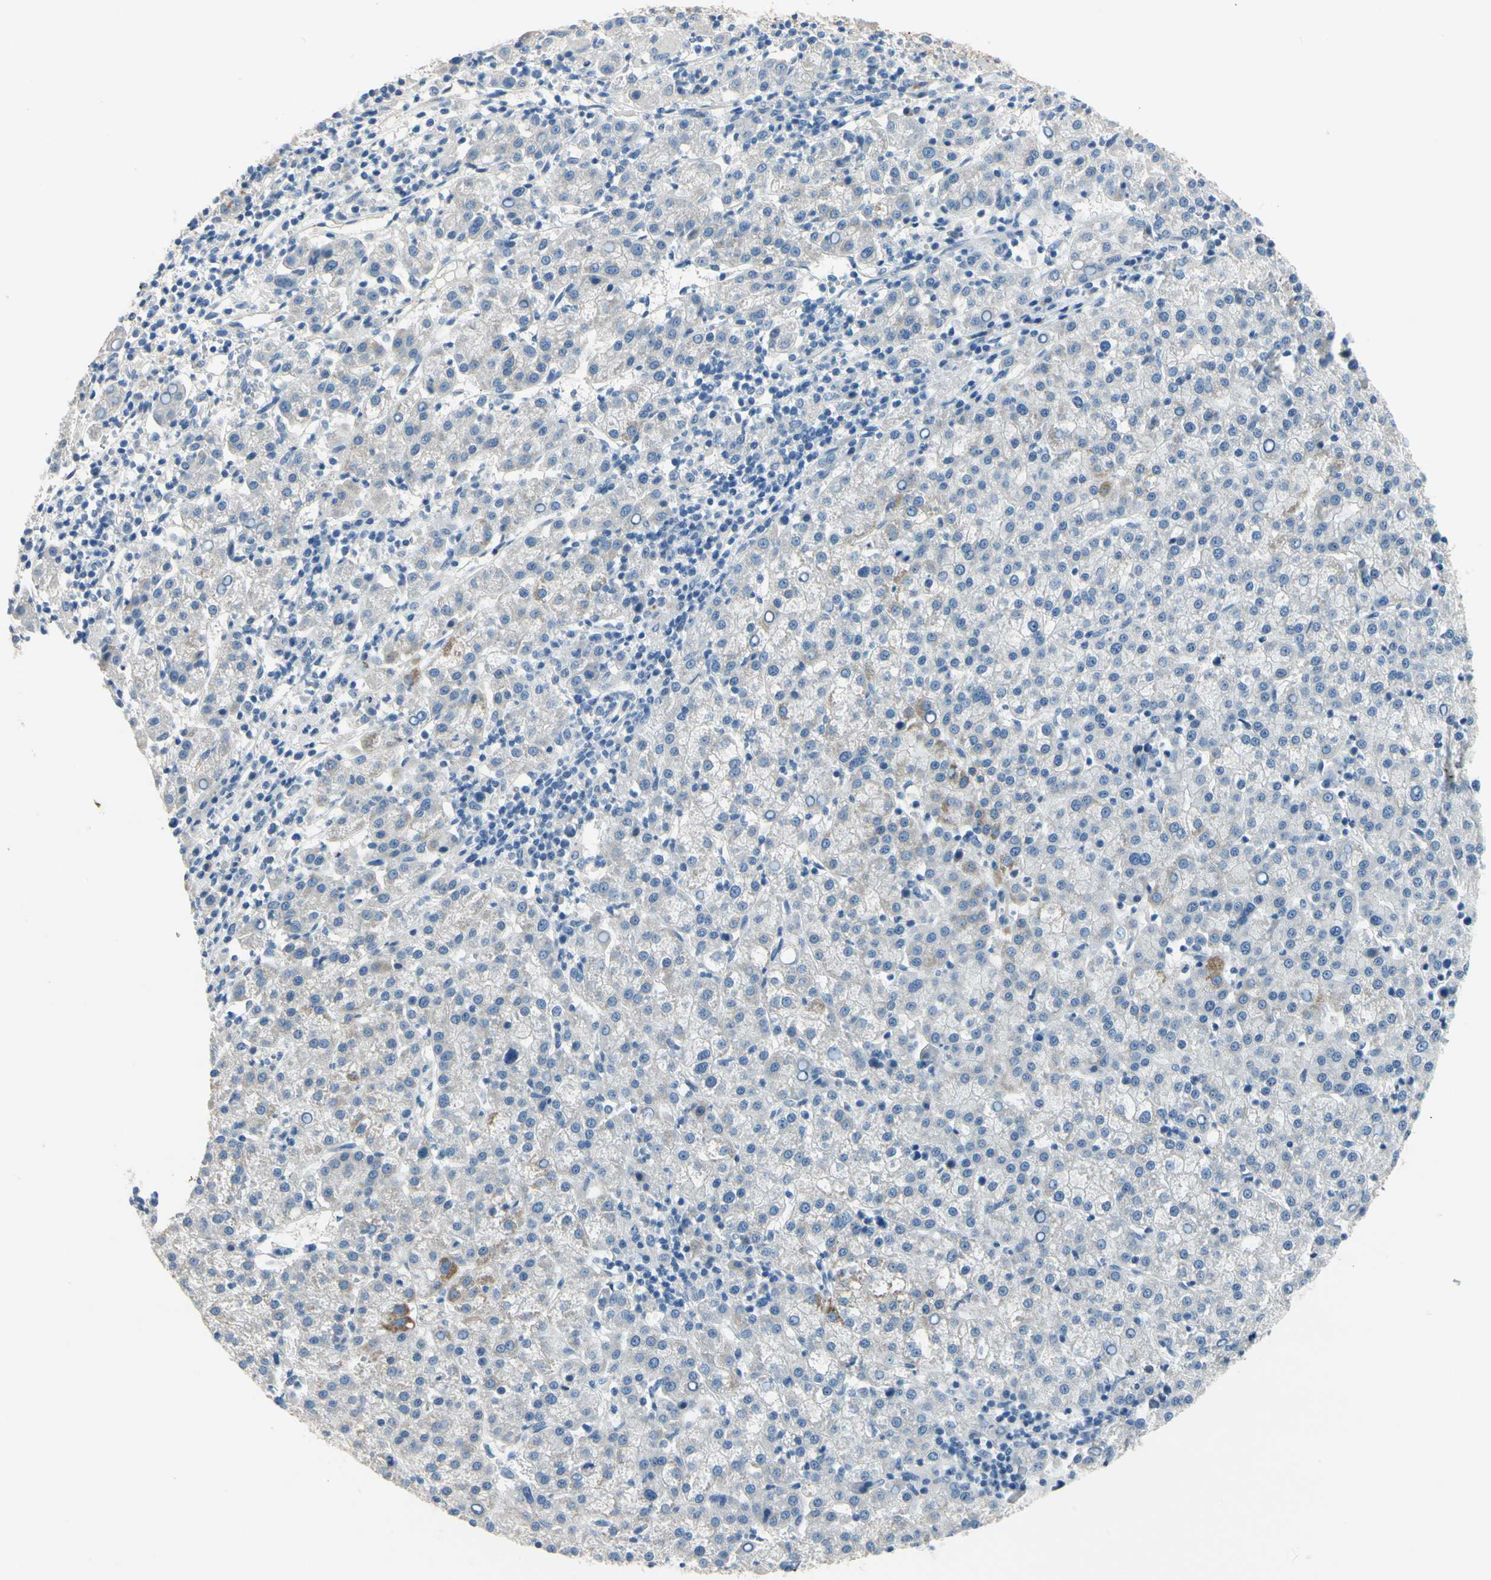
{"staining": {"intensity": "negative", "quantity": "none", "location": "none"}, "tissue": "liver cancer", "cell_type": "Tumor cells", "image_type": "cancer", "snomed": [{"axis": "morphology", "description": "Carcinoma, Hepatocellular, NOS"}, {"axis": "topography", "description": "Liver"}], "caption": "Micrograph shows no protein staining in tumor cells of liver cancer (hepatocellular carcinoma) tissue.", "gene": "CPA3", "patient": {"sex": "female", "age": 58}}